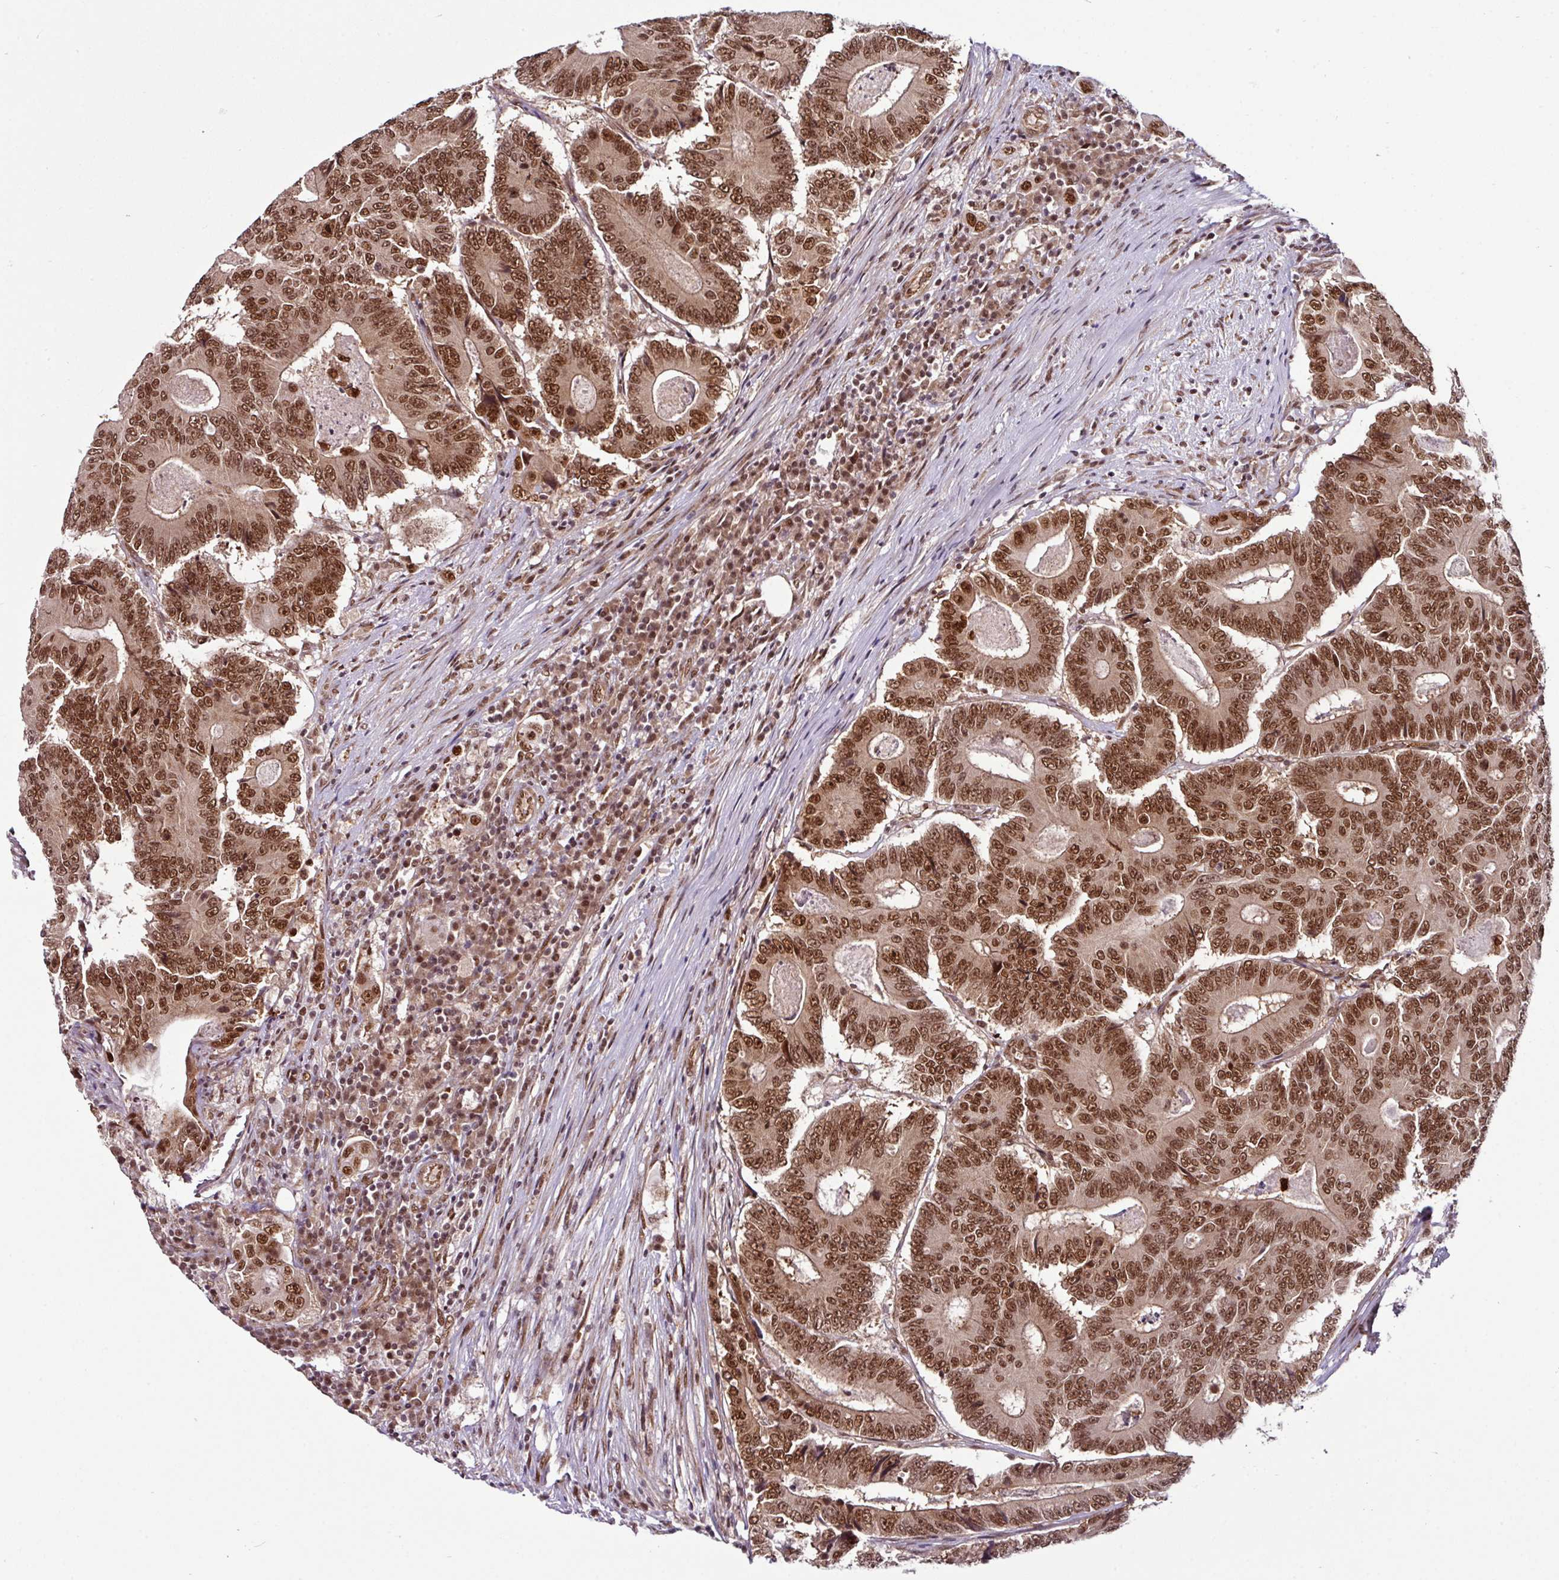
{"staining": {"intensity": "strong", "quantity": ">75%", "location": "nuclear"}, "tissue": "colorectal cancer", "cell_type": "Tumor cells", "image_type": "cancer", "snomed": [{"axis": "morphology", "description": "Adenocarcinoma, NOS"}, {"axis": "topography", "description": "Colon"}], "caption": "The image displays a brown stain indicating the presence of a protein in the nuclear of tumor cells in colorectal cancer (adenocarcinoma).", "gene": "MORF4L2", "patient": {"sex": "male", "age": 83}}